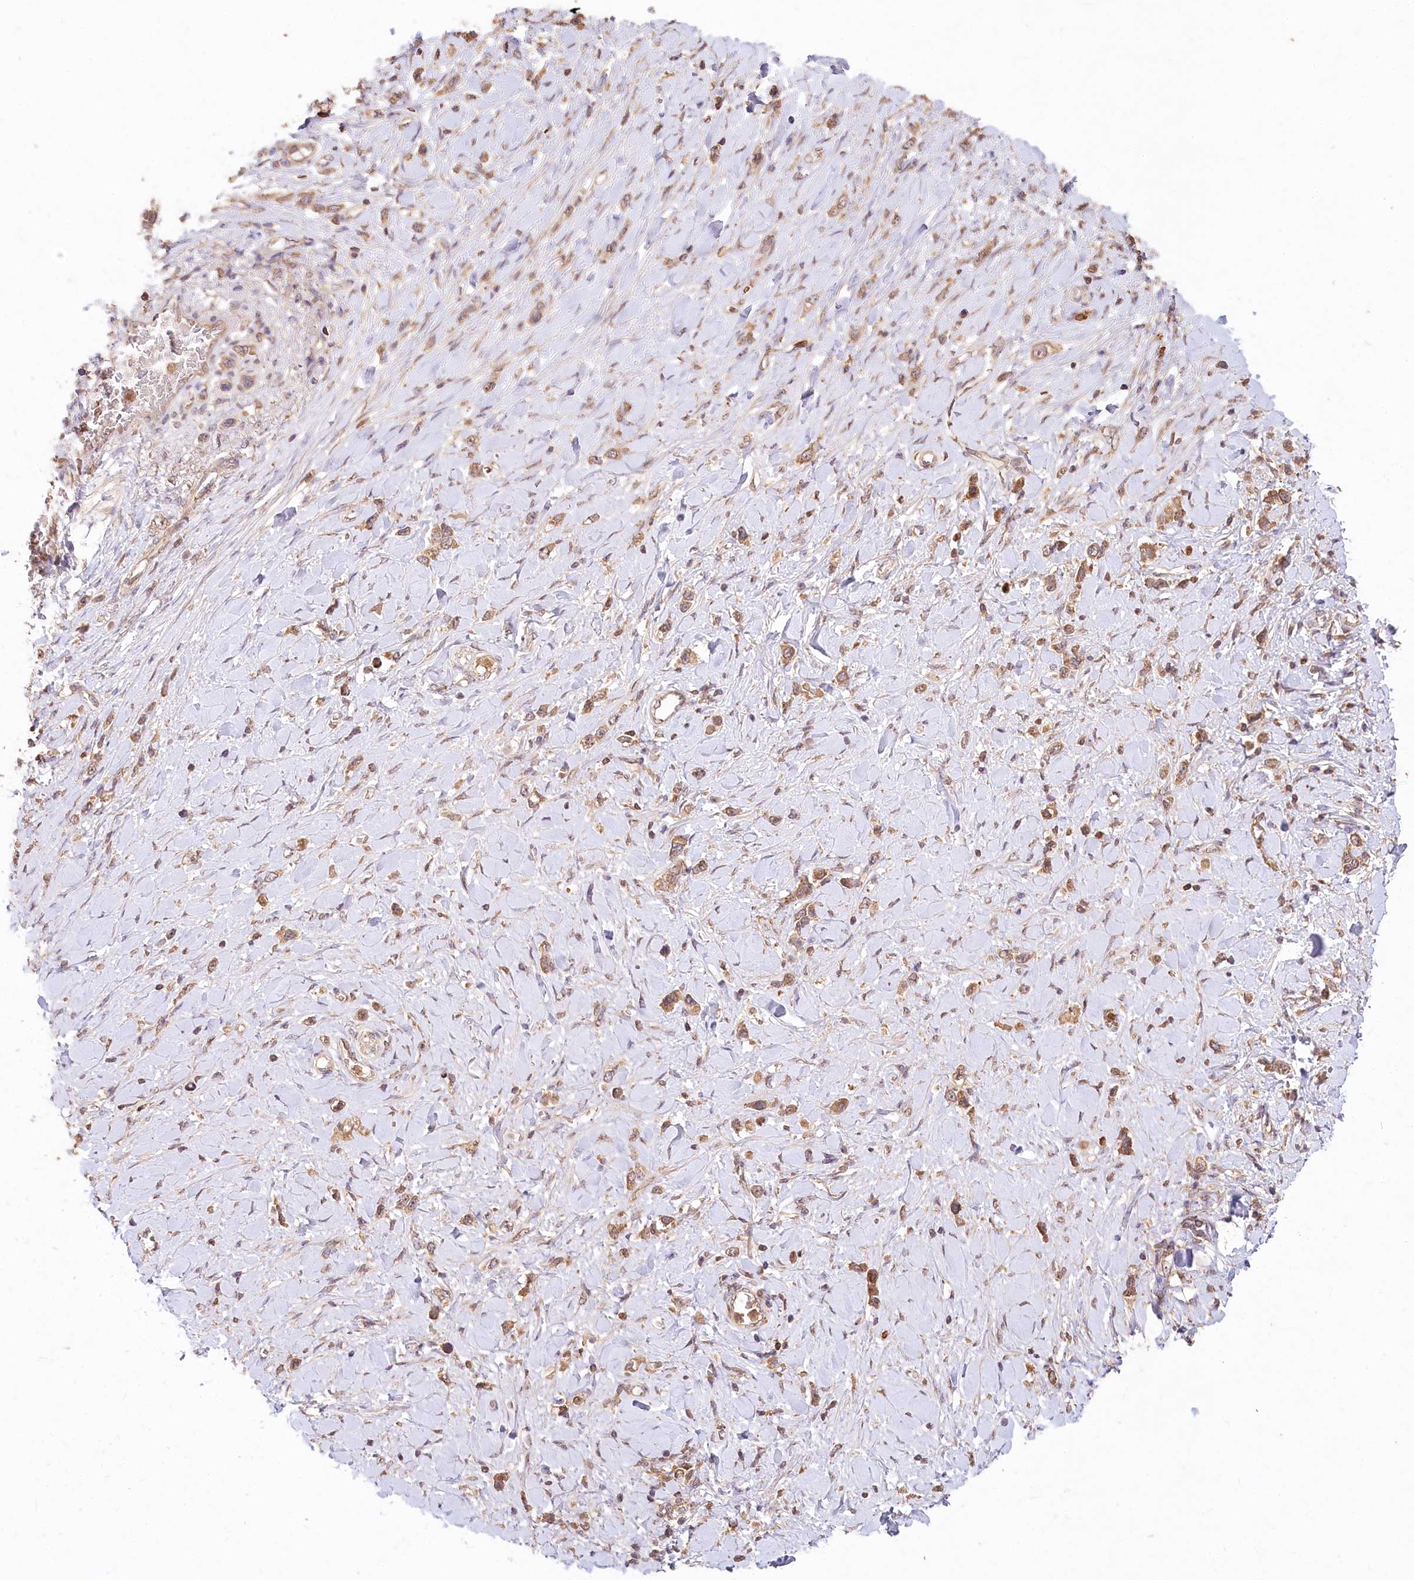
{"staining": {"intensity": "moderate", "quantity": ">75%", "location": "cytoplasmic/membranous"}, "tissue": "stomach cancer", "cell_type": "Tumor cells", "image_type": "cancer", "snomed": [{"axis": "morphology", "description": "Normal tissue, NOS"}, {"axis": "morphology", "description": "Adenocarcinoma, NOS"}, {"axis": "topography", "description": "Stomach, upper"}, {"axis": "topography", "description": "Stomach"}], "caption": "Immunohistochemical staining of stomach cancer reveals medium levels of moderate cytoplasmic/membranous positivity in about >75% of tumor cells.", "gene": "IRAK1BP1", "patient": {"sex": "female", "age": 65}}